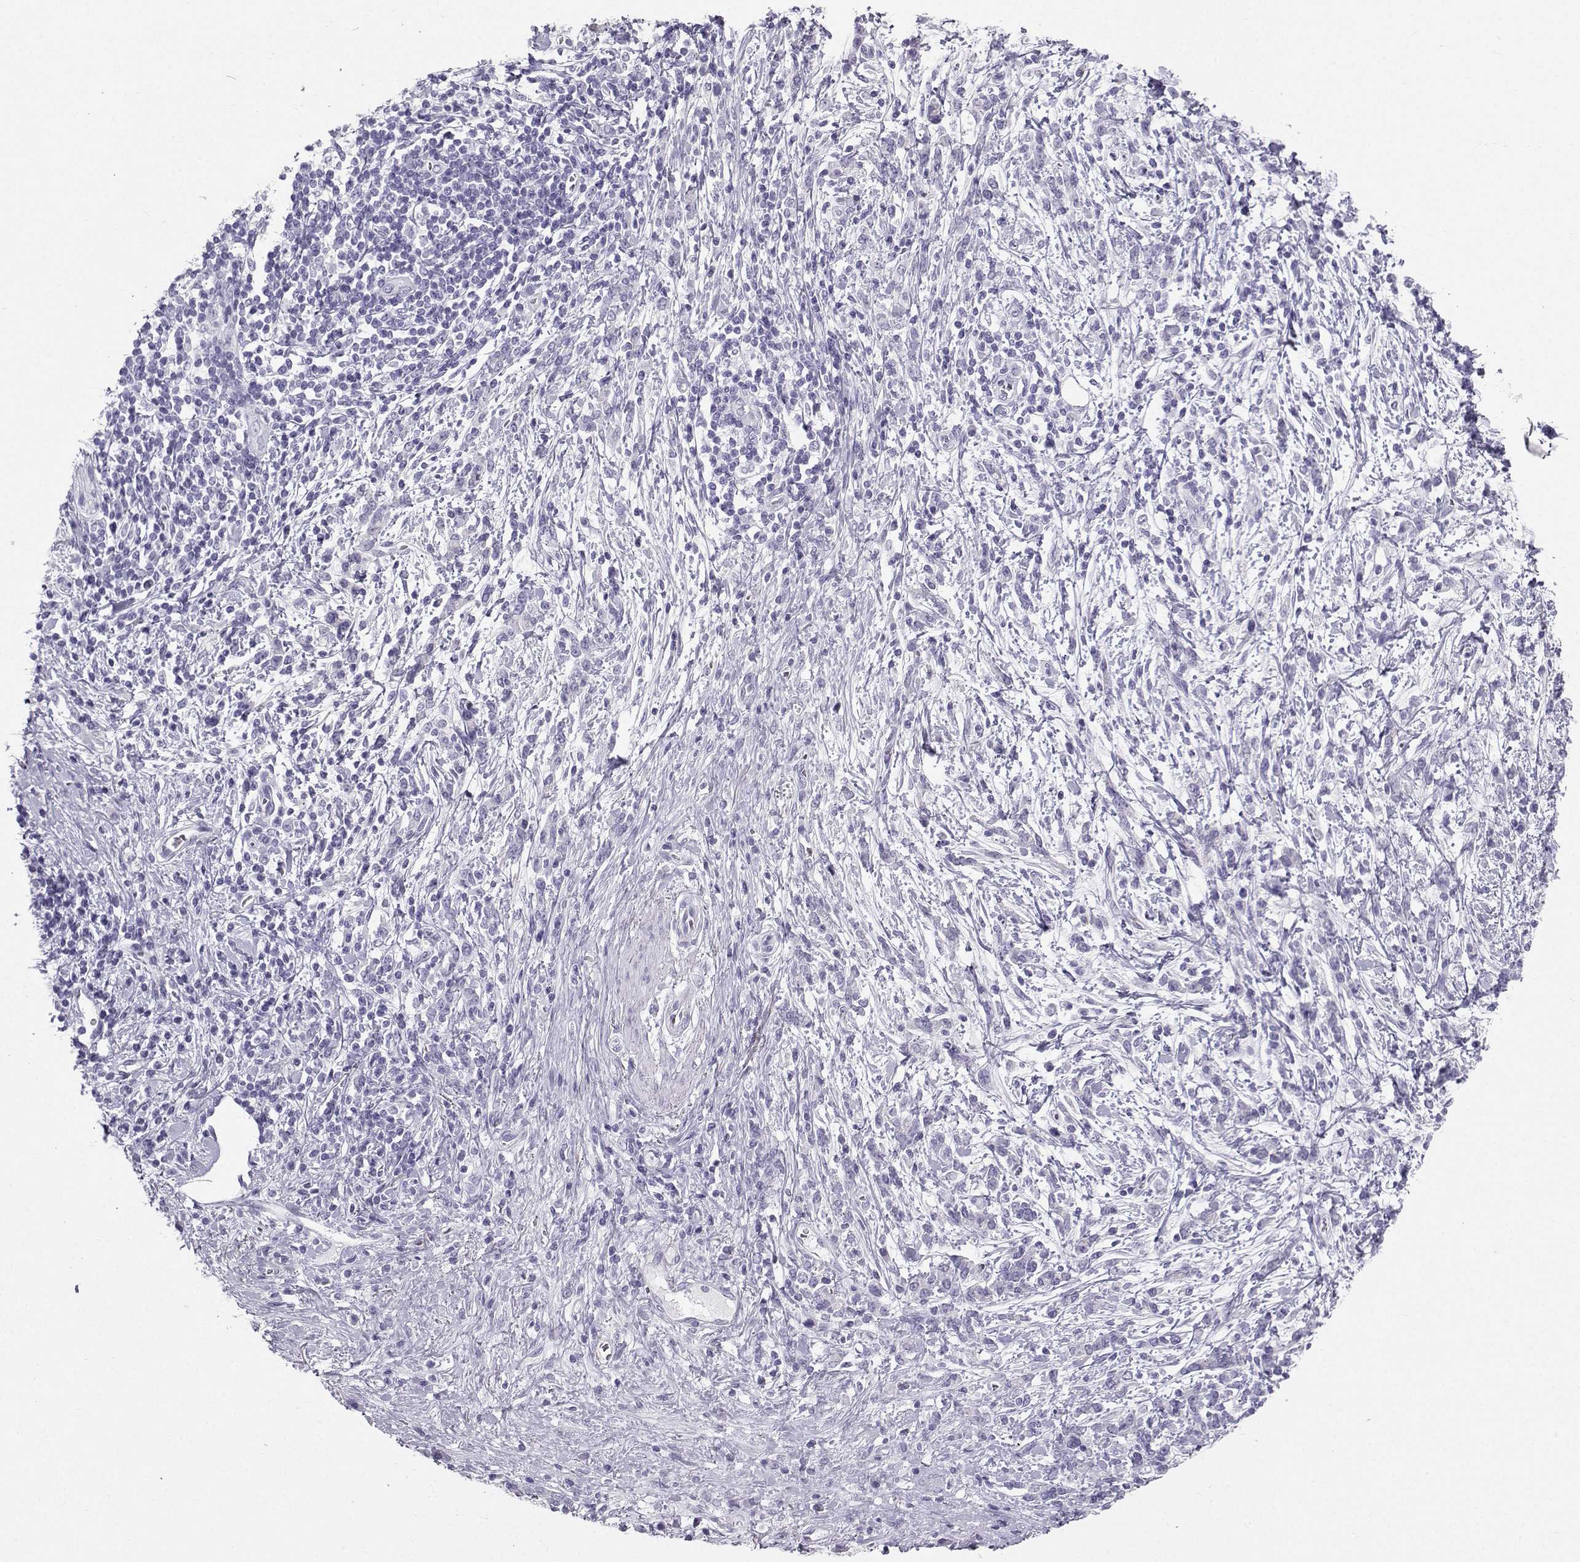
{"staining": {"intensity": "negative", "quantity": "none", "location": "none"}, "tissue": "stomach cancer", "cell_type": "Tumor cells", "image_type": "cancer", "snomed": [{"axis": "morphology", "description": "Adenocarcinoma, NOS"}, {"axis": "topography", "description": "Stomach"}], "caption": "Tumor cells show no significant staining in stomach adenocarcinoma.", "gene": "IQCD", "patient": {"sex": "female", "age": 57}}